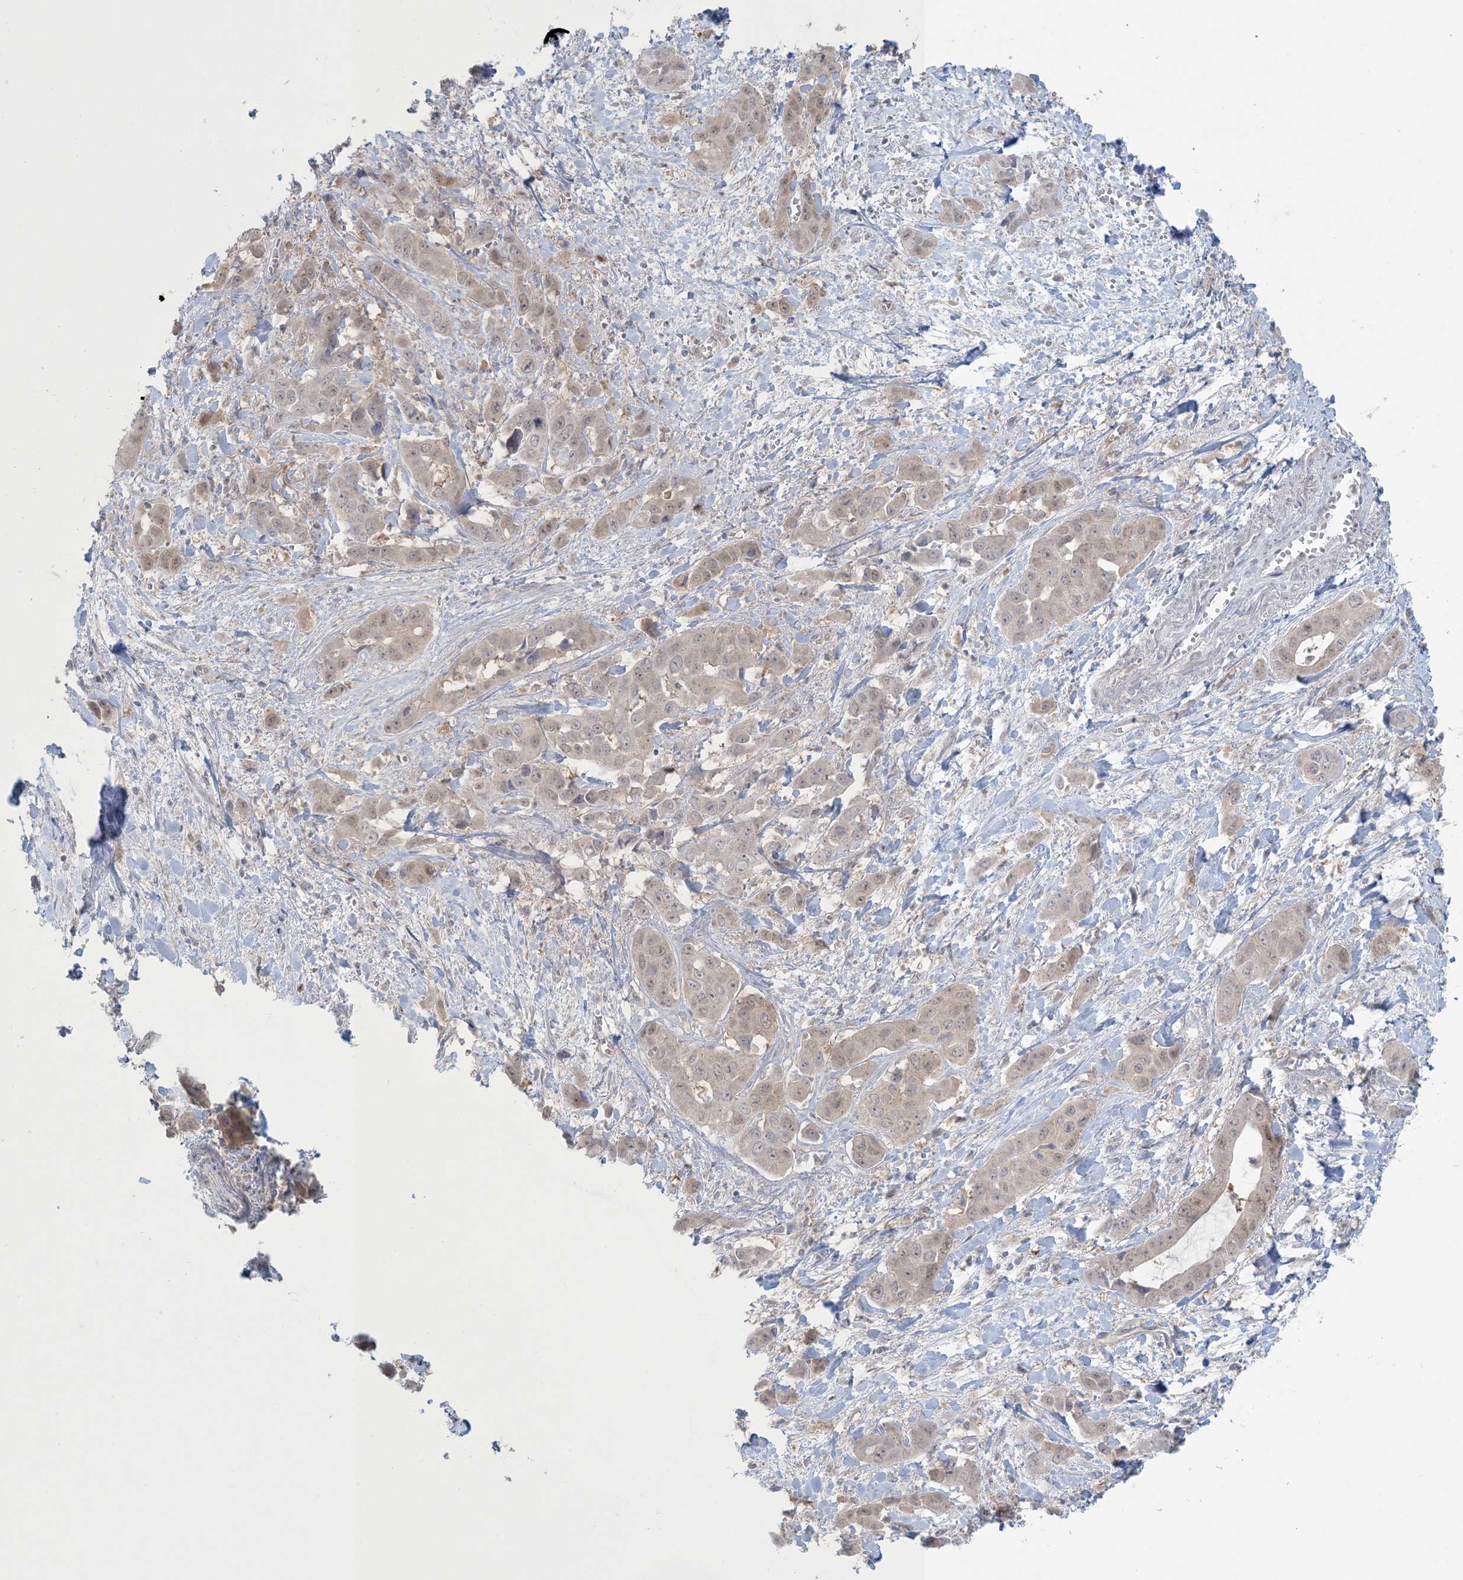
{"staining": {"intensity": "negative", "quantity": "none", "location": "none"}, "tissue": "liver cancer", "cell_type": "Tumor cells", "image_type": "cancer", "snomed": [{"axis": "morphology", "description": "Cholangiocarcinoma"}, {"axis": "topography", "description": "Liver"}], "caption": "Tumor cells are negative for brown protein staining in liver cholangiocarcinoma.", "gene": "NRBP2", "patient": {"sex": "female", "age": 52}}